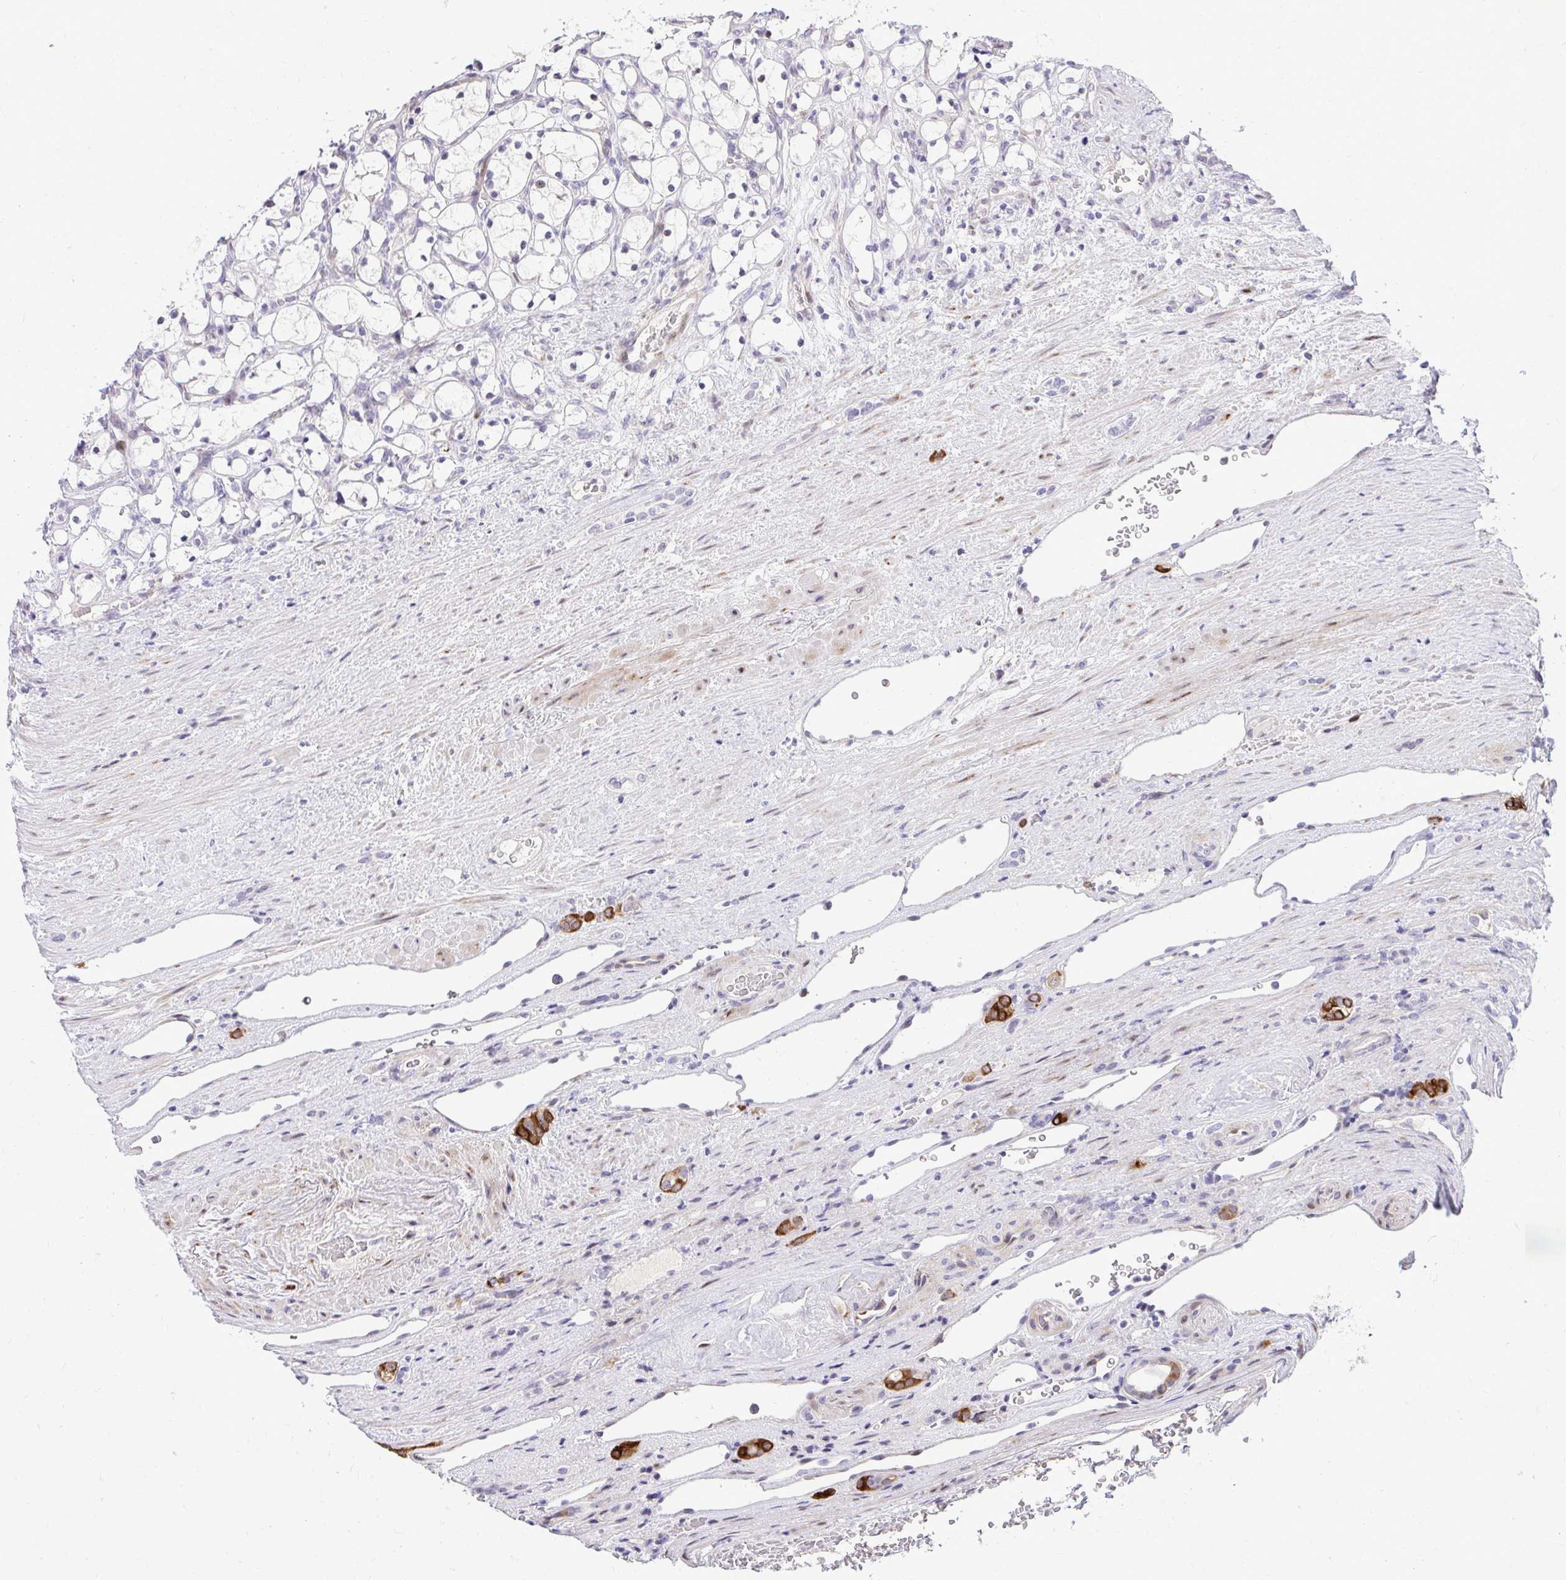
{"staining": {"intensity": "negative", "quantity": "none", "location": "none"}, "tissue": "renal cancer", "cell_type": "Tumor cells", "image_type": "cancer", "snomed": [{"axis": "morphology", "description": "Adenocarcinoma, NOS"}, {"axis": "topography", "description": "Kidney"}], "caption": "The photomicrograph exhibits no significant staining in tumor cells of renal cancer (adenocarcinoma).", "gene": "DLX4", "patient": {"sex": "female", "age": 69}}